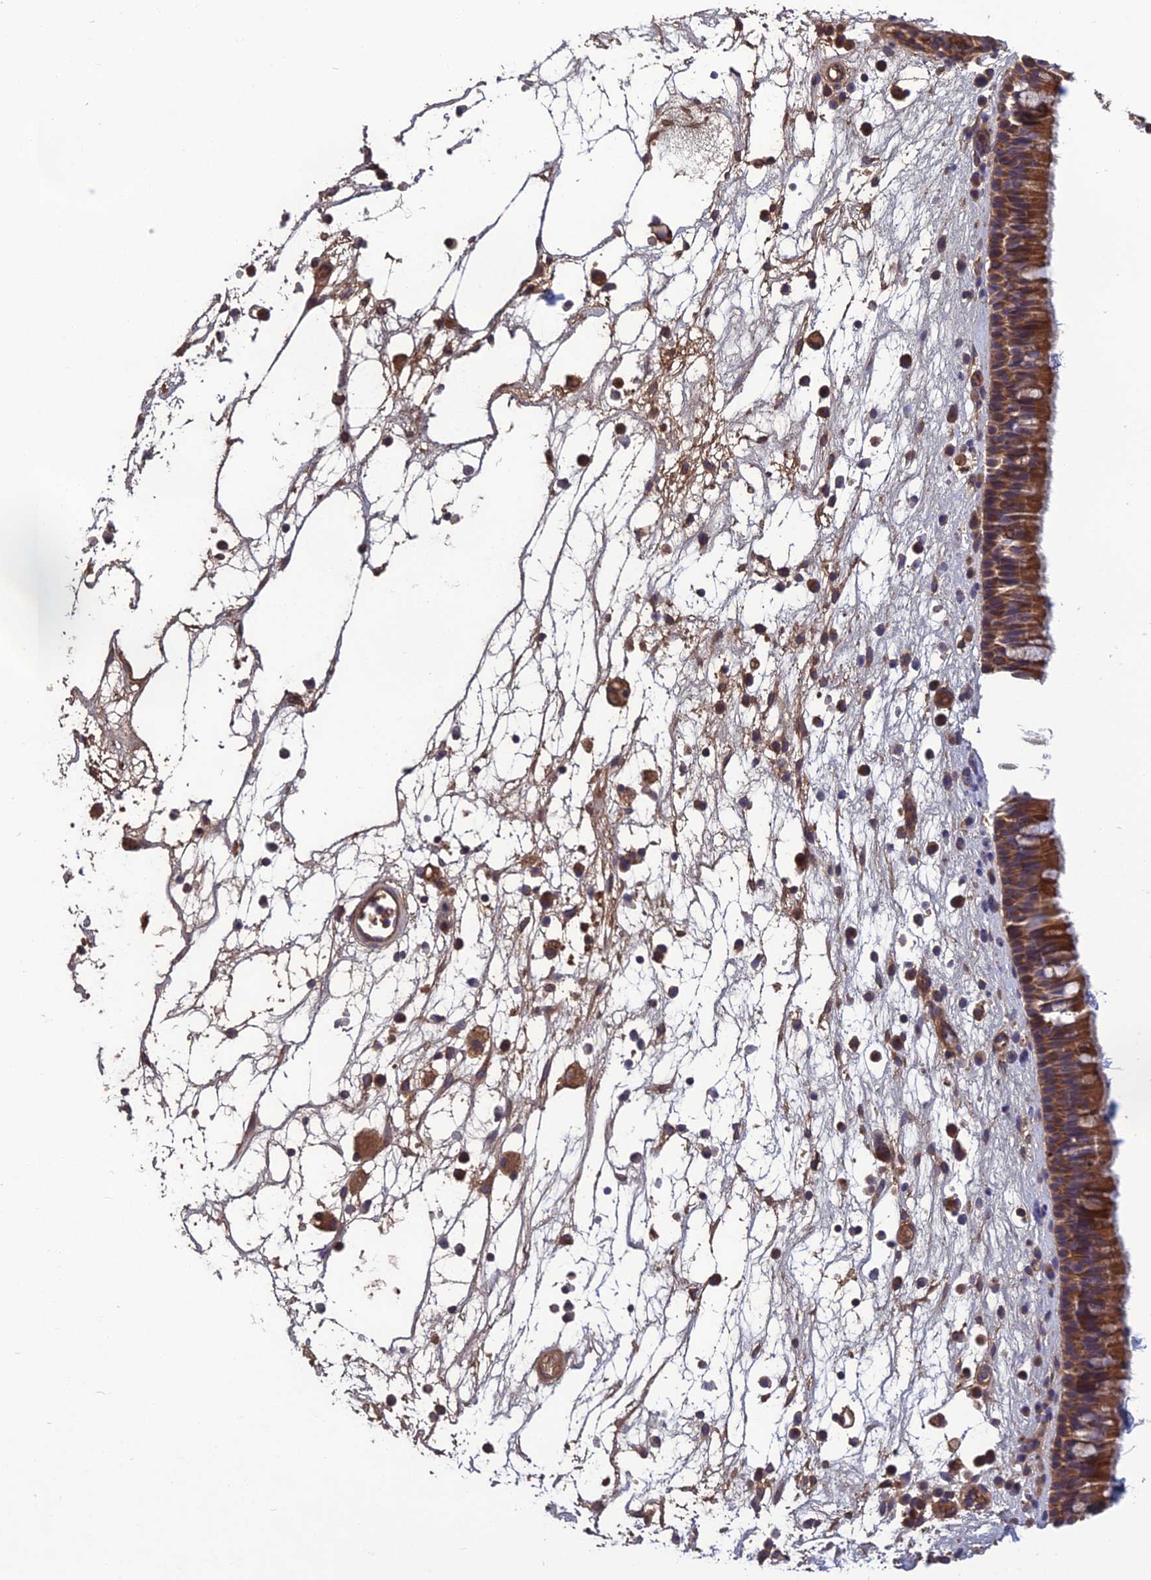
{"staining": {"intensity": "moderate", "quantity": ">75%", "location": "cytoplasmic/membranous"}, "tissue": "nasopharynx", "cell_type": "Respiratory epithelial cells", "image_type": "normal", "snomed": [{"axis": "morphology", "description": "Normal tissue, NOS"}, {"axis": "morphology", "description": "Inflammation, NOS"}, {"axis": "morphology", "description": "Malignant melanoma, Metastatic site"}, {"axis": "topography", "description": "Nasopharynx"}], "caption": "This photomicrograph displays normal nasopharynx stained with immunohistochemistry to label a protein in brown. The cytoplasmic/membranous of respiratory epithelial cells show moderate positivity for the protein. Nuclei are counter-stained blue.", "gene": "GALR2", "patient": {"sex": "male", "age": 70}}